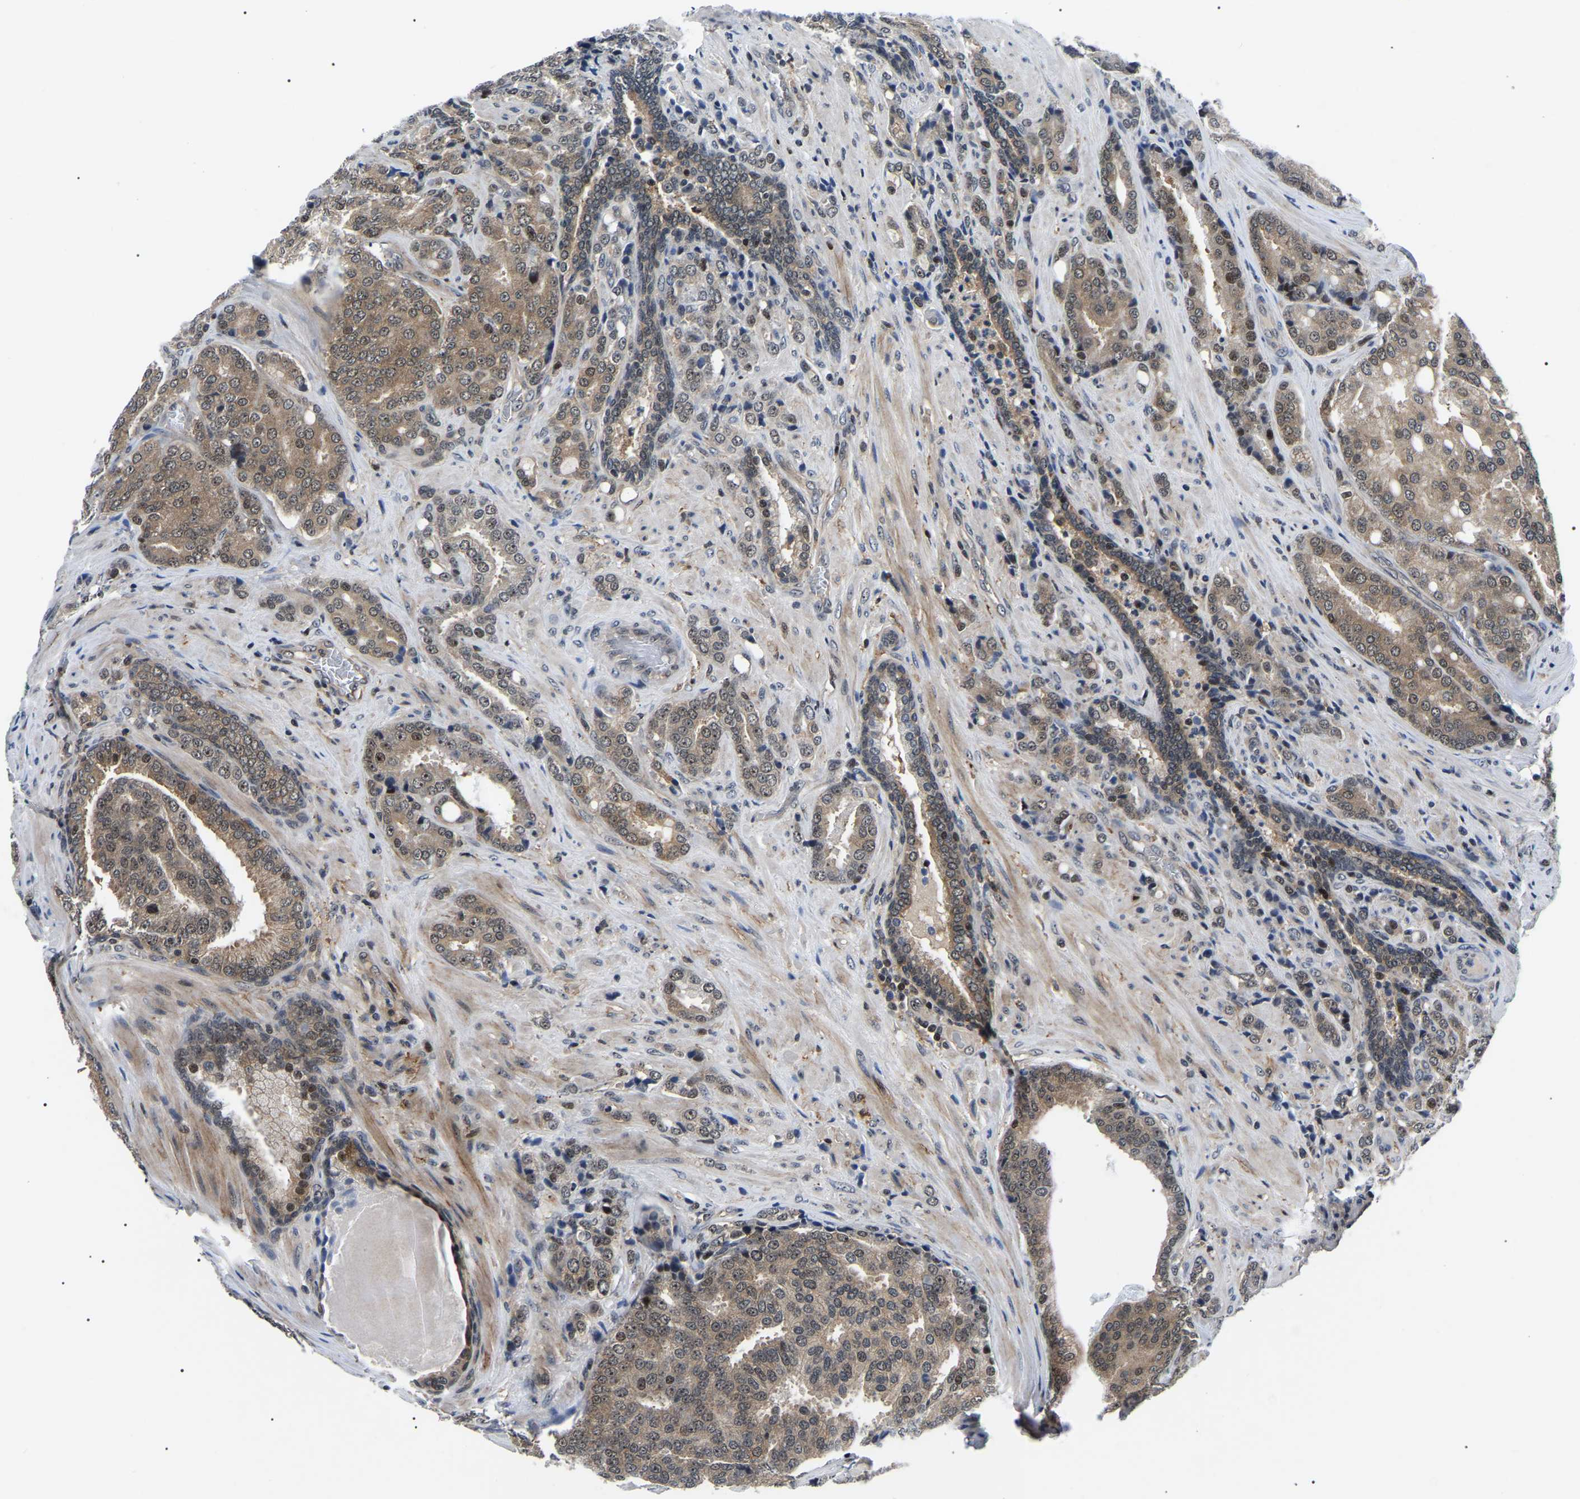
{"staining": {"intensity": "moderate", "quantity": ">75%", "location": "cytoplasmic/membranous,nuclear"}, "tissue": "prostate cancer", "cell_type": "Tumor cells", "image_type": "cancer", "snomed": [{"axis": "morphology", "description": "Adenocarcinoma, High grade"}, {"axis": "topography", "description": "Prostate"}], "caption": "Protein expression analysis of human high-grade adenocarcinoma (prostate) reveals moderate cytoplasmic/membranous and nuclear staining in approximately >75% of tumor cells.", "gene": "RRP1B", "patient": {"sex": "male", "age": 50}}